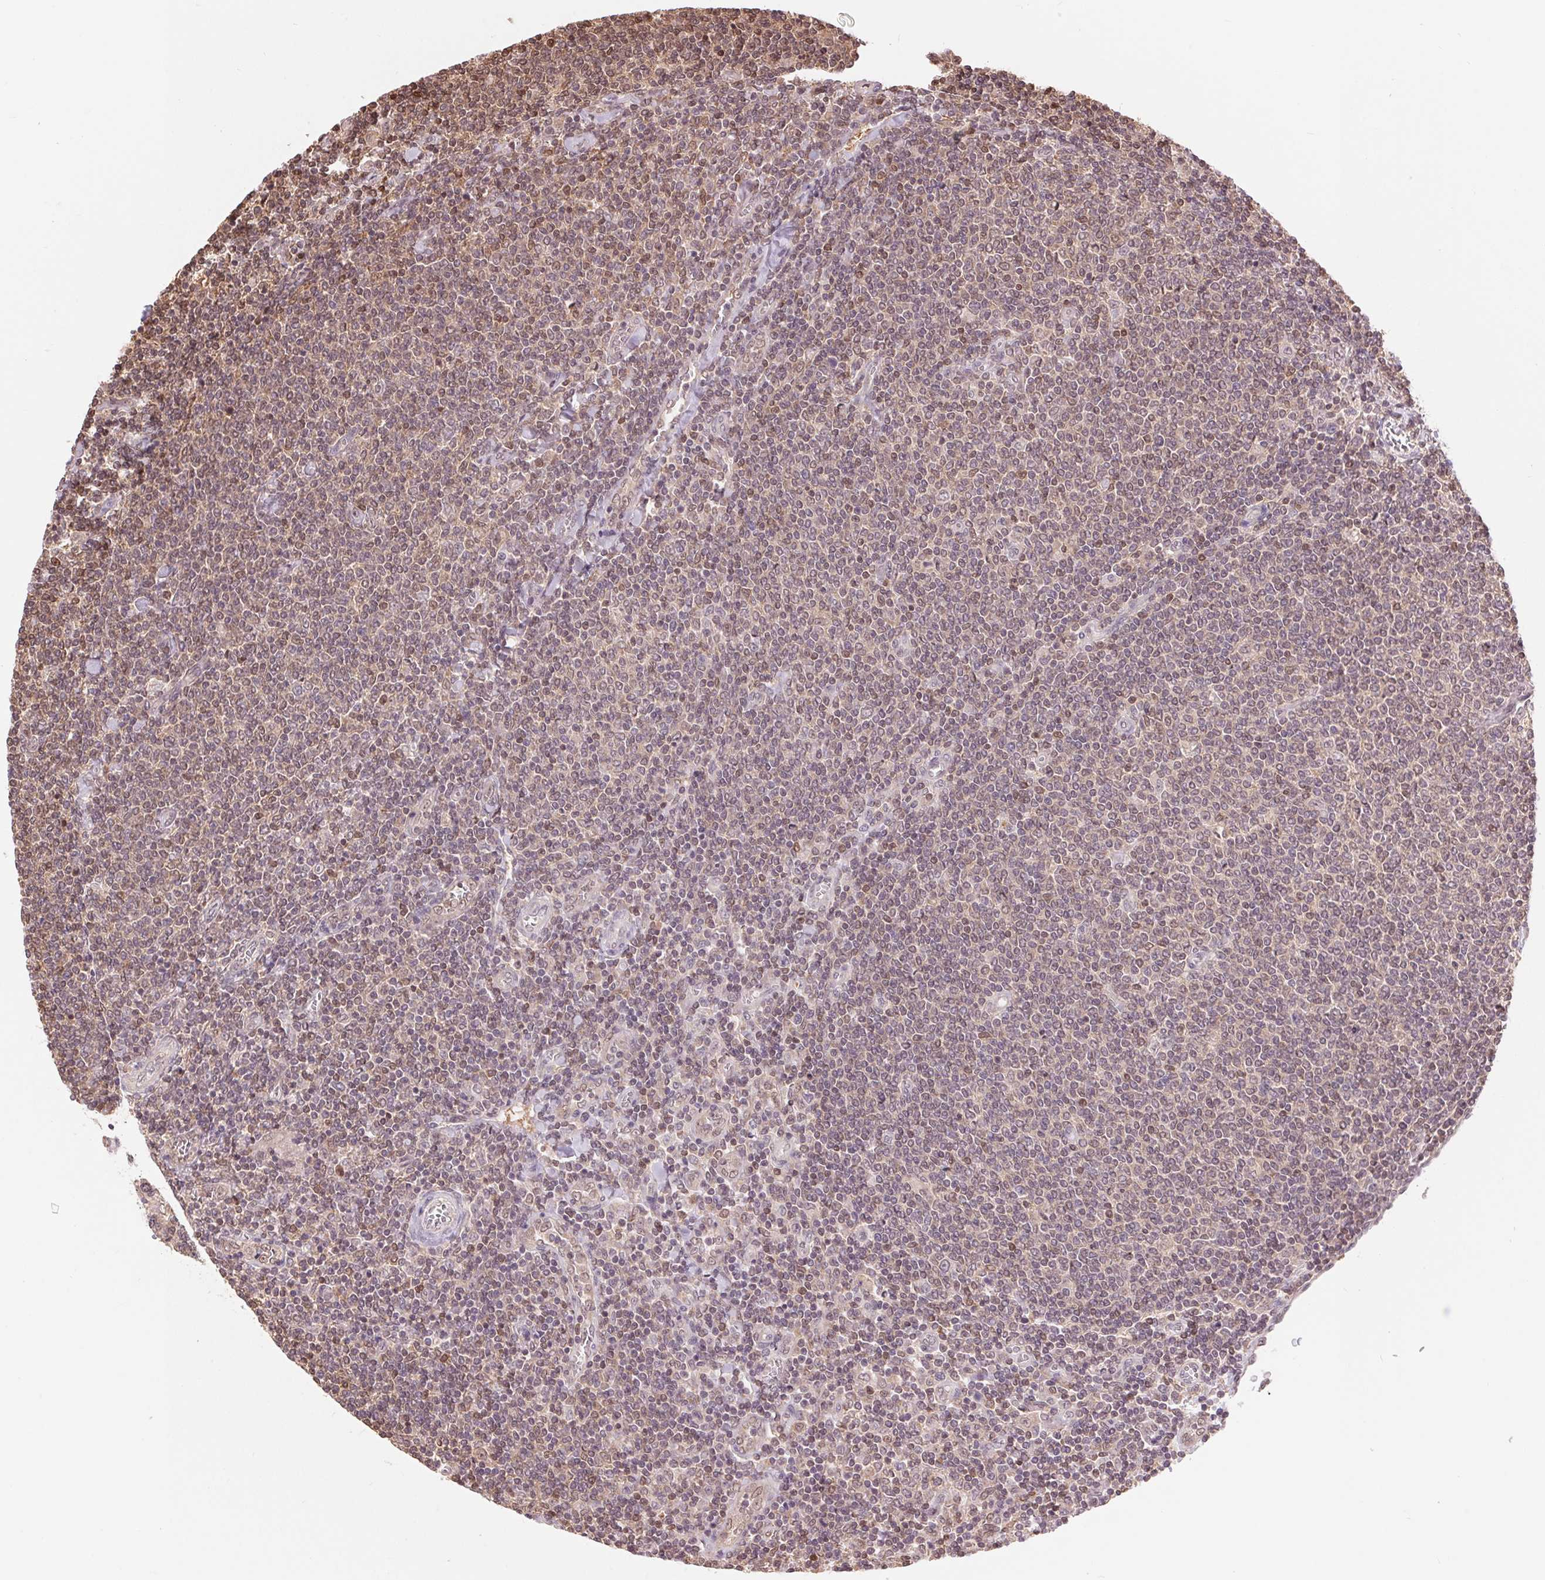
{"staining": {"intensity": "weak", "quantity": ">75%", "location": "nuclear"}, "tissue": "lymphoma", "cell_type": "Tumor cells", "image_type": "cancer", "snomed": [{"axis": "morphology", "description": "Malignant lymphoma, non-Hodgkin's type, Low grade"}, {"axis": "topography", "description": "Lymph node"}], "caption": "A micrograph of human lymphoma stained for a protein displays weak nuclear brown staining in tumor cells.", "gene": "TMEM273", "patient": {"sex": "male", "age": 52}}